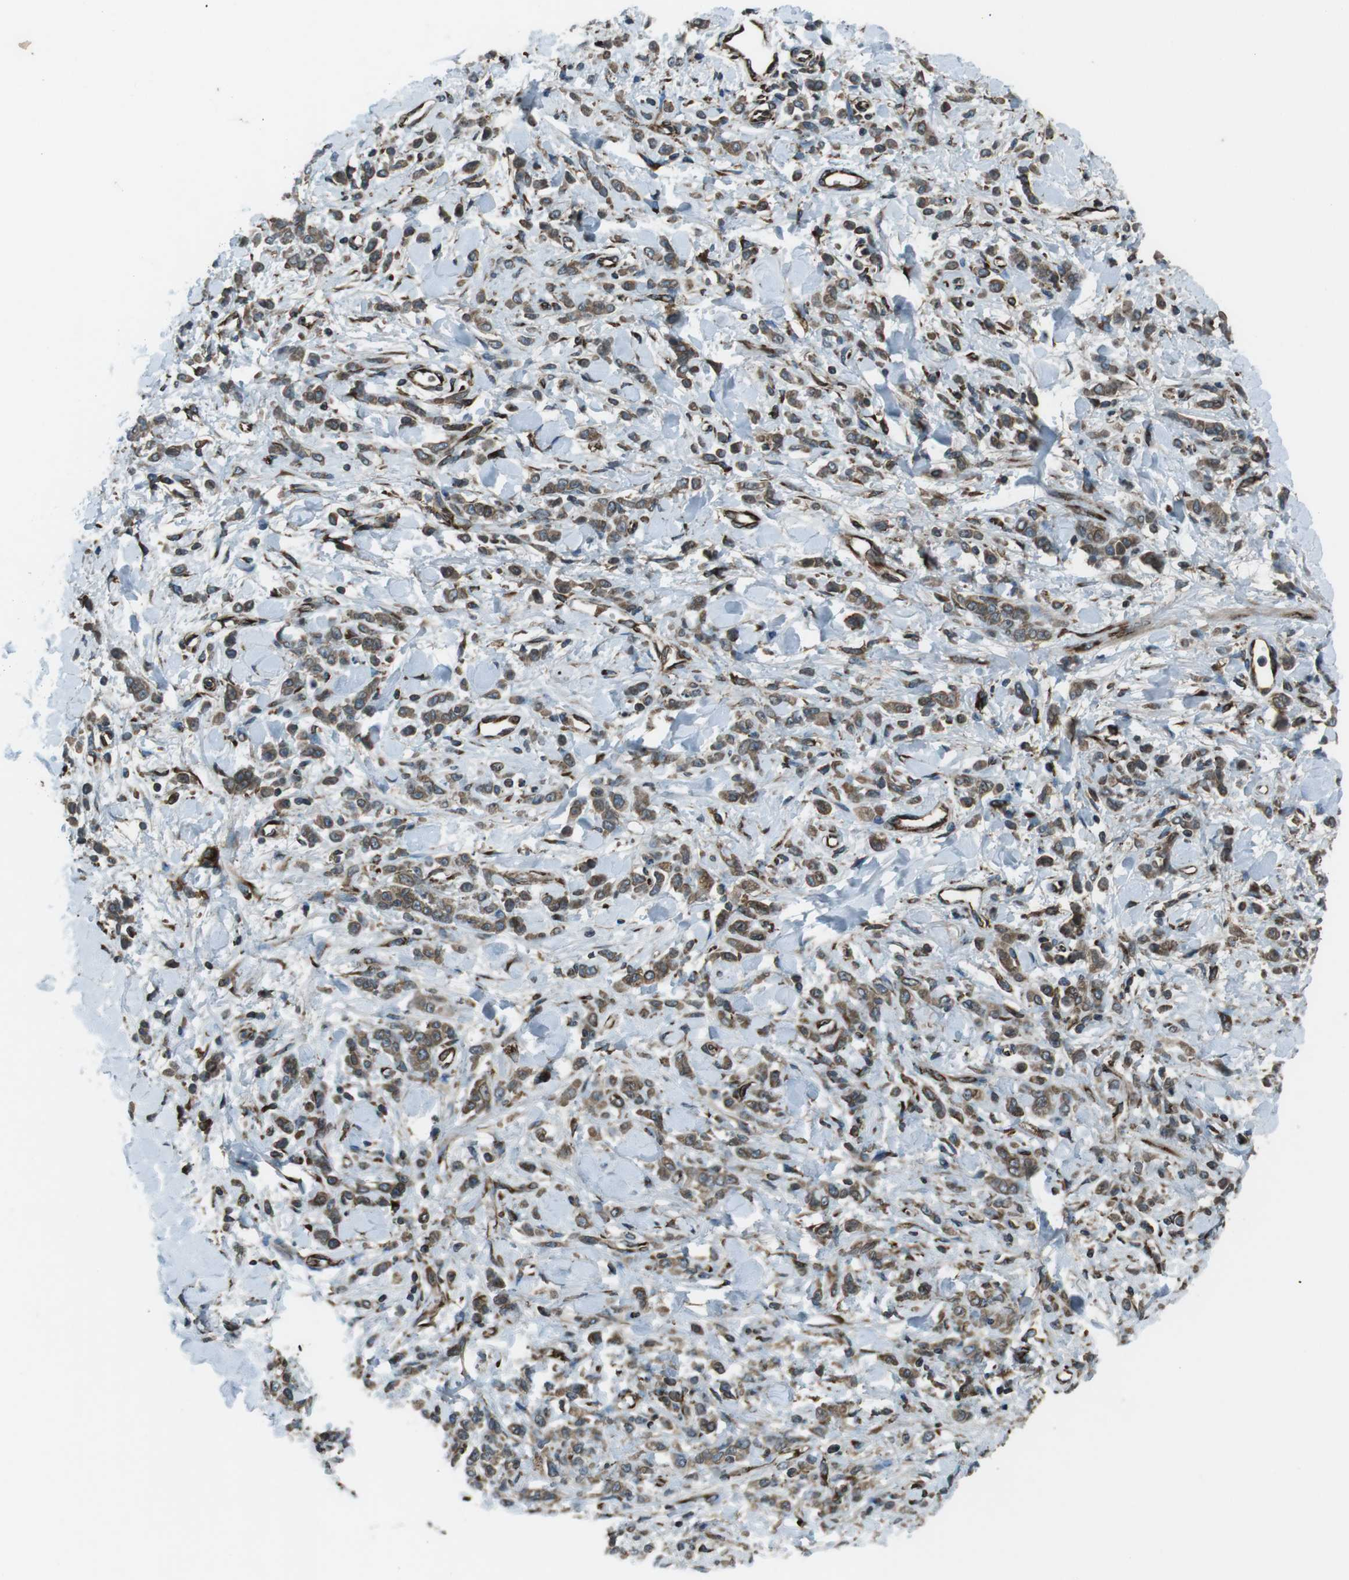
{"staining": {"intensity": "moderate", "quantity": ">75%", "location": "cytoplasmic/membranous"}, "tissue": "stomach cancer", "cell_type": "Tumor cells", "image_type": "cancer", "snomed": [{"axis": "morphology", "description": "Normal tissue, NOS"}, {"axis": "morphology", "description": "Adenocarcinoma, NOS"}, {"axis": "topography", "description": "Stomach"}], "caption": "Brown immunohistochemical staining in stomach adenocarcinoma shows moderate cytoplasmic/membranous staining in approximately >75% of tumor cells. (Brightfield microscopy of DAB IHC at high magnification).", "gene": "KTN1", "patient": {"sex": "male", "age": 82}}